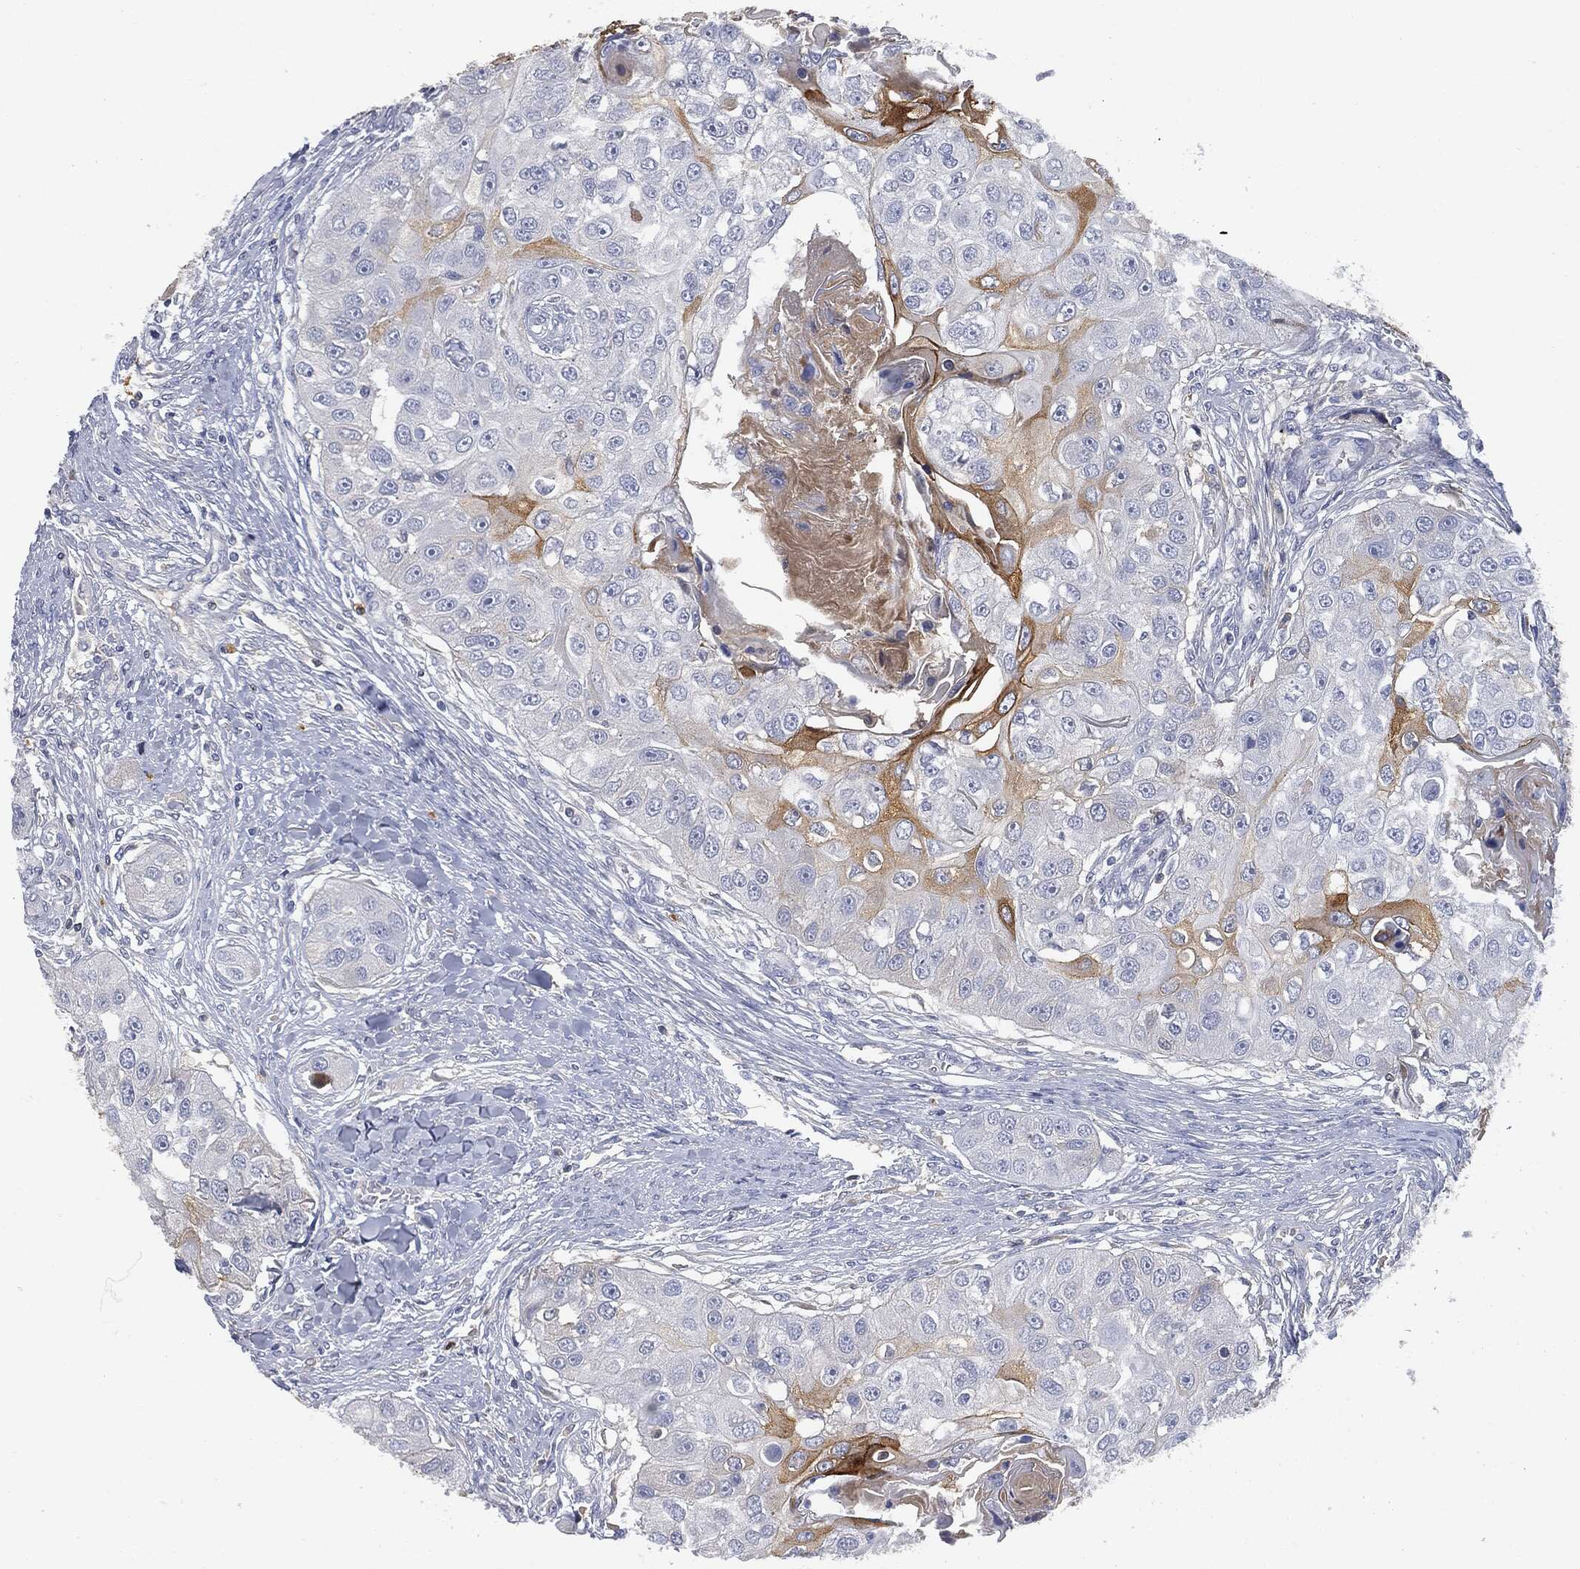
{"staining": {"intensity": "negative", "quantity": "none", "location": "none"}, "tissue": "head and neck cancer", "cell_type": "Tumor cells", "image_type": "cancer", "snomed": [{"axis": "morphology", "description": "Normal tissue, NOS"}, {"axis": "morphology", "description": "Squamous cell carcinoma, NOS"}, {"axis": "topography", "description": "Skeletal muscle"}, {"axis": "topography", "description": "Head-Neck"}], "caption": "A high-resolution image shows immunohistochemistry staining of head and neck cancer (squamous cell carcinoma), which reveals no significant expression in tumor cells. The staining is performed using DAB brown chromogen with nuclei counter-stained in using hematoxylin.", "gene": "BTK", "patient": {"sex": "male", "age": 51}}